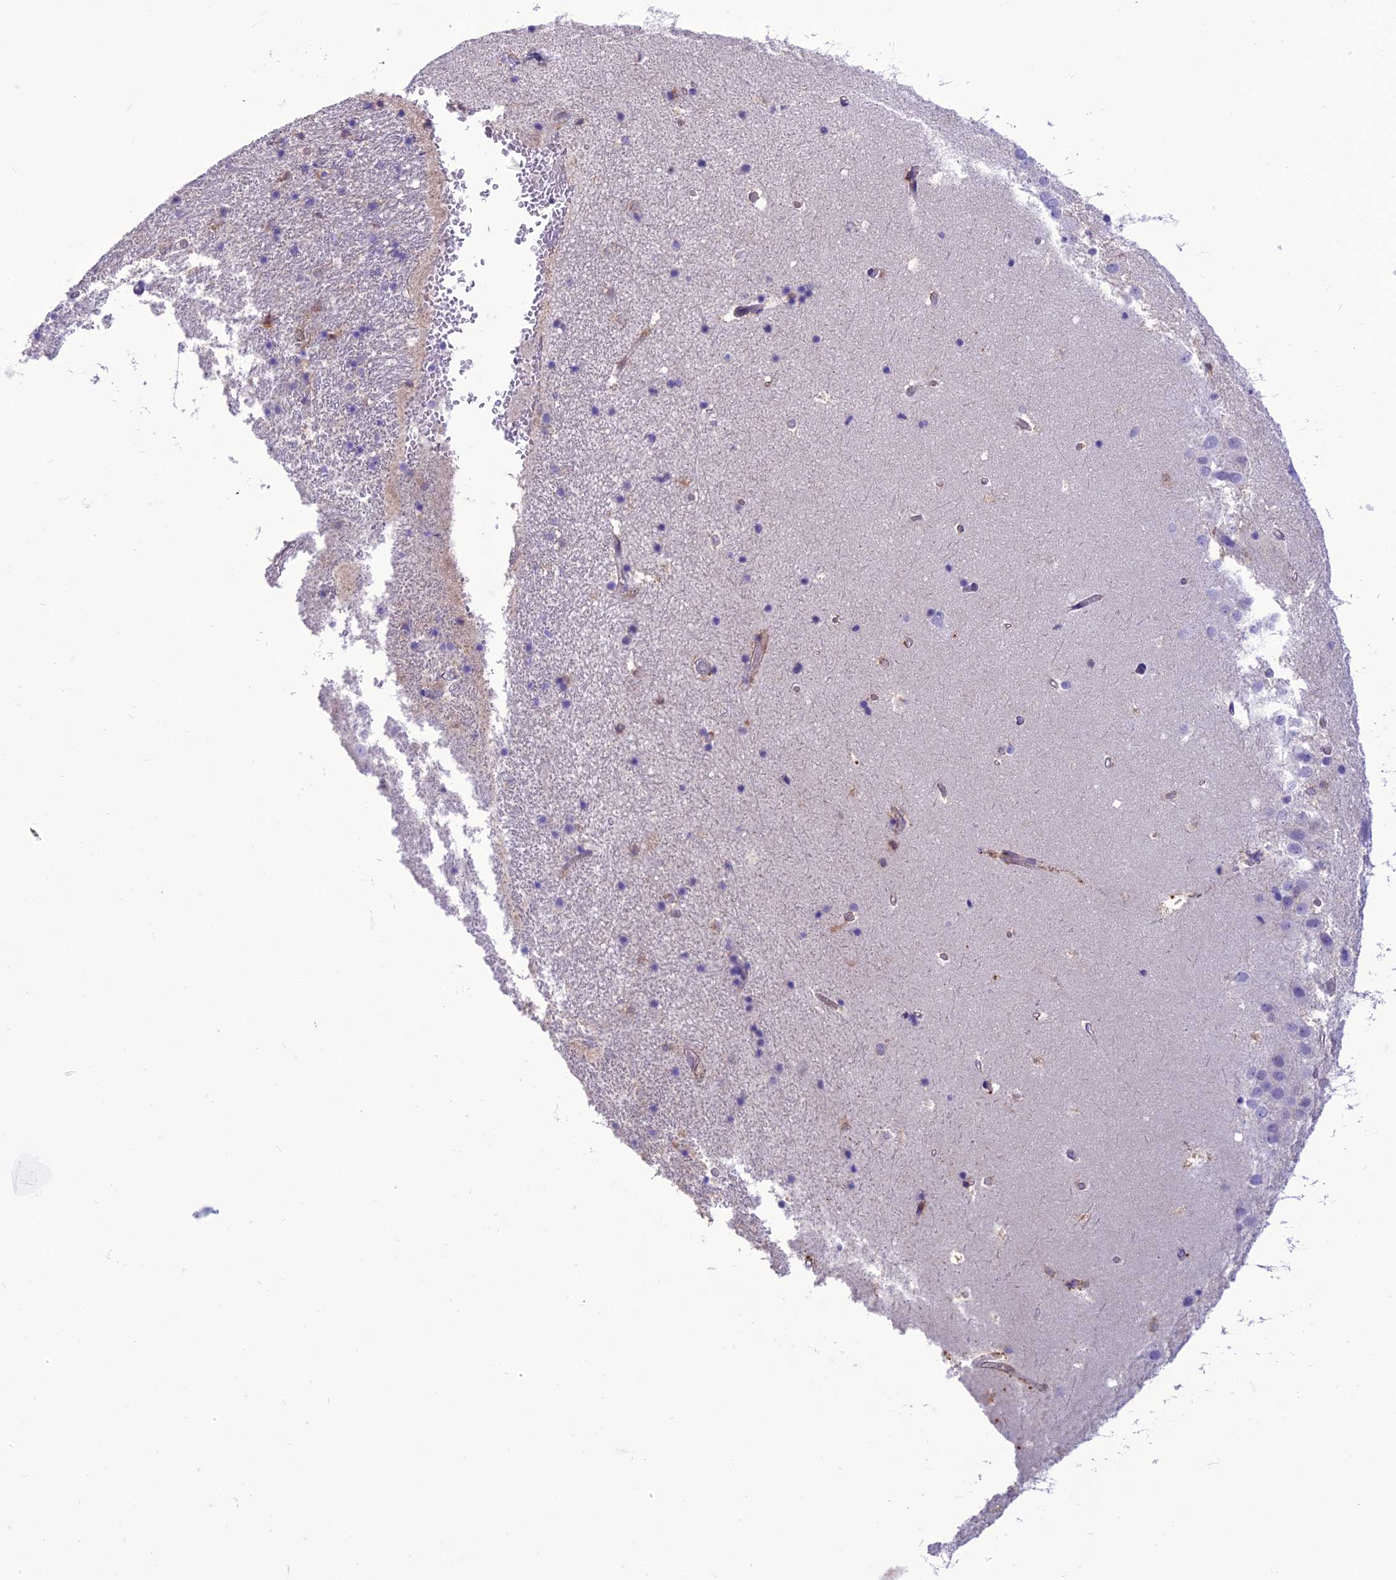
{"staining": {"intensity": "weak", "quantity": "<25%", "location": "cytoplasmic/membranous"}, "tissue": "hippocampus", "cell_type": "Glial cells", "image_type": "normal", "snomed": [{"axis": "morphology", "description": "Normal tissue, NOS"}, {"axis": "topography", "description": "Hippocampus"}], "caption": "Immunohistochemical staining of benign human hippocampus exhibits no significant staining in glial cells.", "gene": "DHDH", "patient": {"sex": "female", "age": 52}}